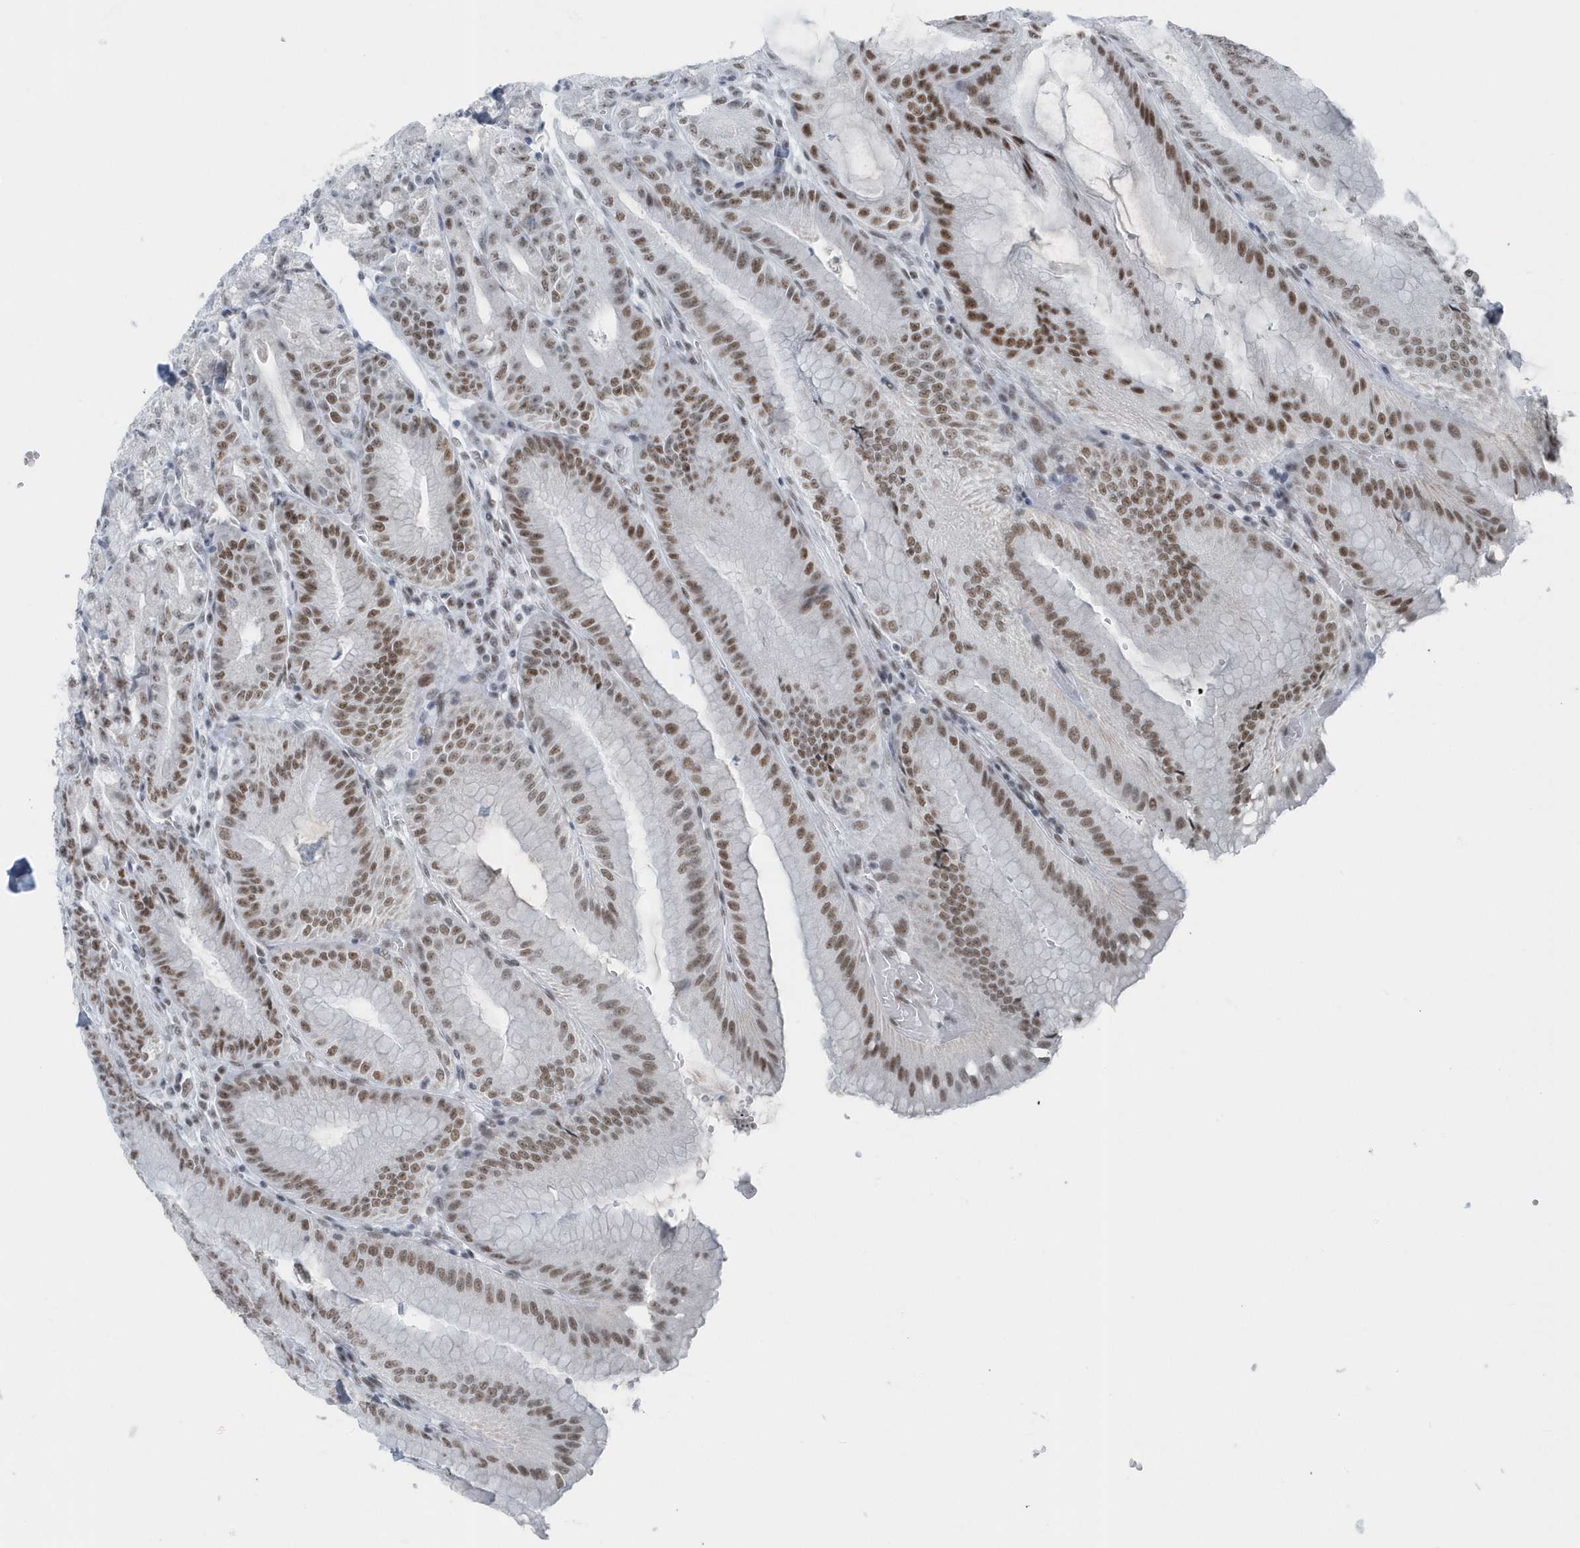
{"staining": {"intensity": "moderate", "quantity": "25%-75%", "location": "nuclear"}, "tissue": "stomach", "cell_type": "Glandular cells", "image_type": "normal", "snomed": [{"axis": "morphology", "description": "Normal tissue, NOS"}, {"axis": "topography", "description": "Stomach, upper"}, {"axis": "topography", "description": "Stomach, lower"}], "caption": "Glandular cells demonstrate moderate nuclear staining in about 25%-75% of cells in unremarkable stomach.", "gene": "FIP1L1", "patient": {"sex": "male", "age": 71}}